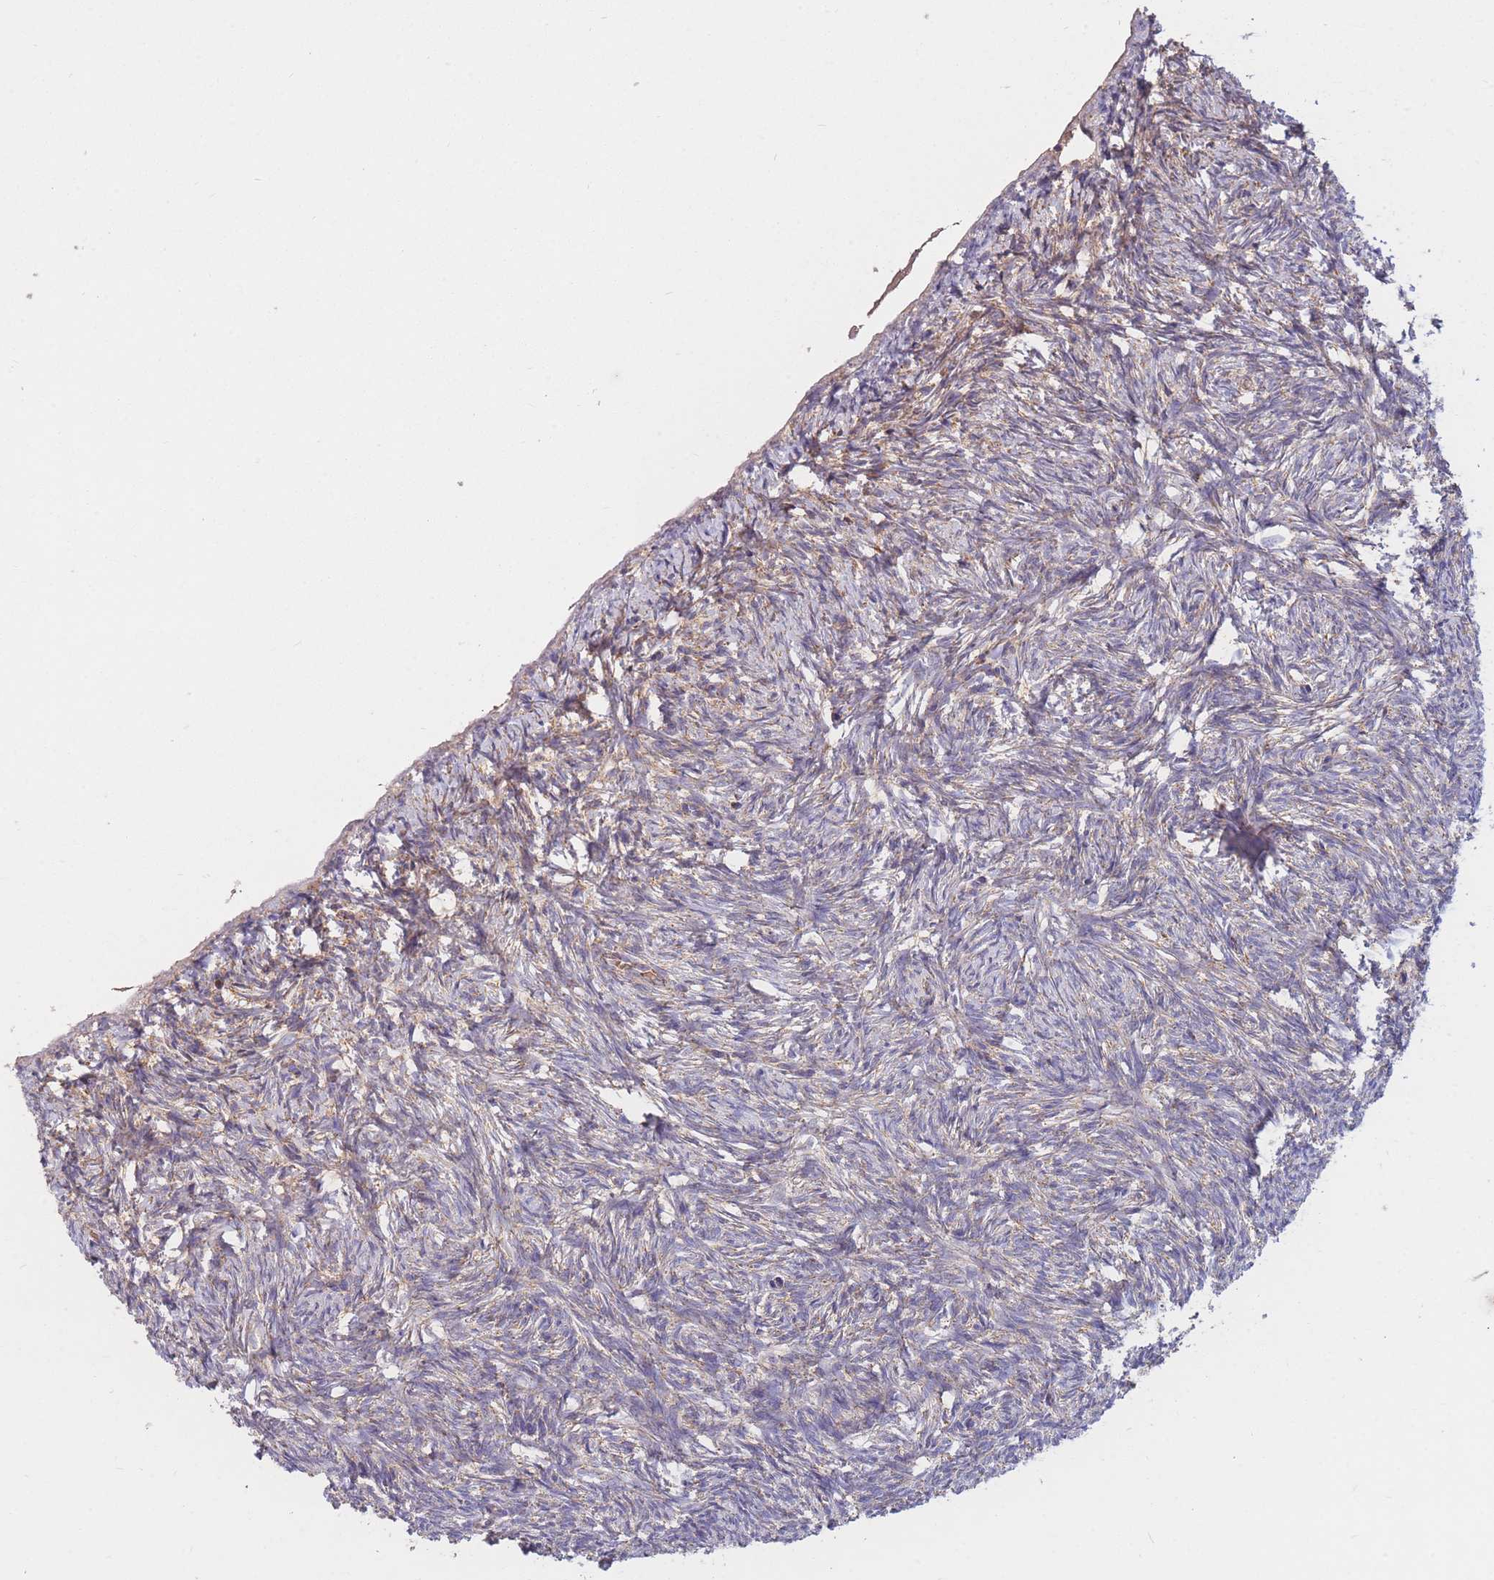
{"staining": {"intensity": "weak", "quantity": "<25%", "location": "cytoplasmic/membranous"}, "tissue": "ovary", "cell_type": "Ovarian stroma cells", "image_type": "normal", "snomed": [{"axis": "morphology", "description": "Normal tissue, NOS"}, {"axis": "topography", "description": "Ovary"}], "caption": "This is an immunohistochemistry photomicrograph of unremarkable human ovary. There is no staining in ovarian stroma cells.", "gene": "PTPMT1", "patient": {"sex": "female", "age": 51}}